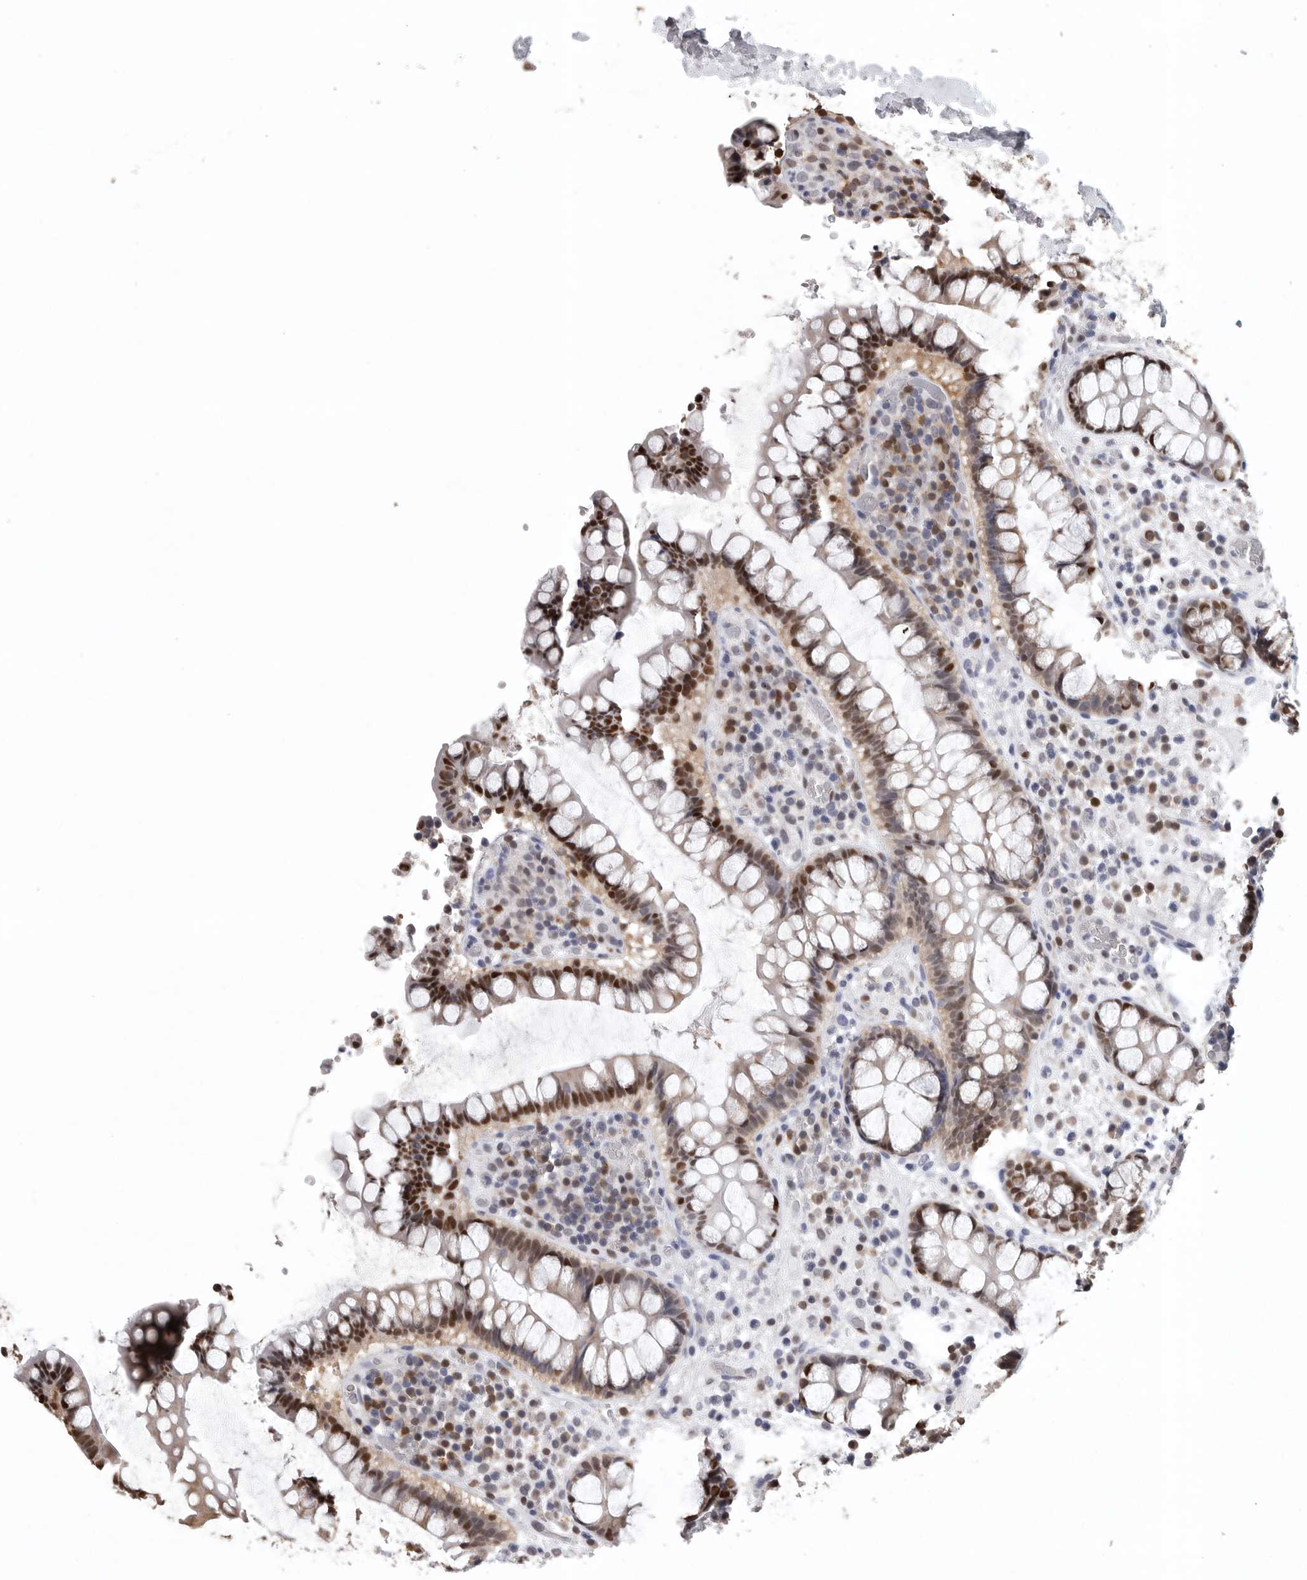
{"staining": {"intensity": "moderate", "quantity": ">75%", "location": "nuclear"}, "tissue": "colon", "cell_type": "Endothelial cells", "image_type": "normal", "snomed": [{"axis": "morphology", "description": "Normal tissue, NOS"}, {"axis": "topography", "description": "Colon"}], "caption": "Protein staining by immunohistochemistry displays moderate nuclear expression in approximately >75% of endothelial cells in unremarkable colon.", "gene": "PDCD4", "patient": {"sex": "female", "age": 79}}